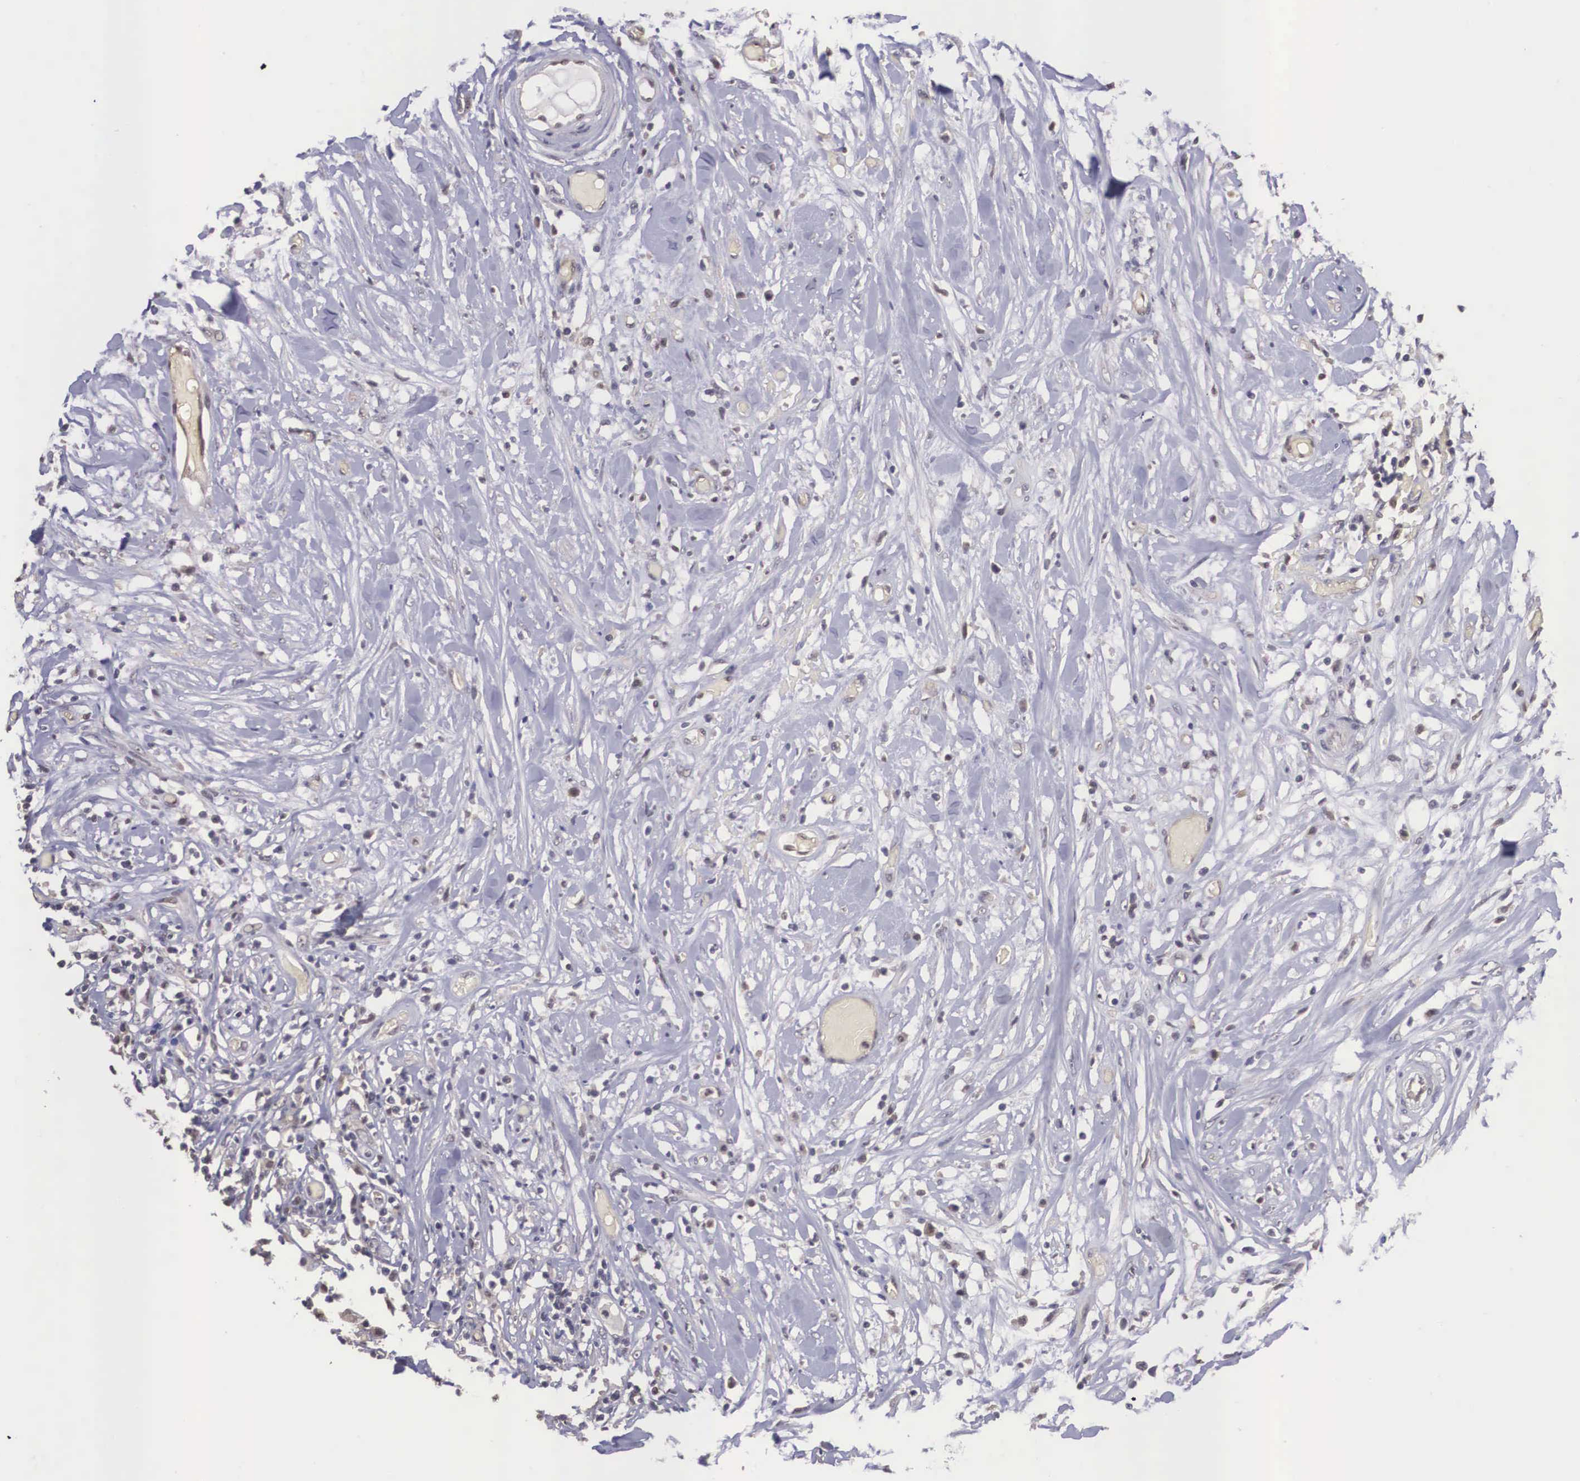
{"staining": {"intensity": "weak", "quantity": "<25%", "location": "cytoplasmic/membranous"}, "tissue": "lymphoma", "cell_type": "Tumor cells", "image_type": "cancer", "snomed": [{"axis": "morphology", "description": "Malignant lymphoma, non-Hodgkin's type, High grade"}, {"axis": "topography", "description": "Colon"}], "caption": "The immunohistochemistry histopathology image has no significant staining in tumor cells of malignant lymphoma, non-Hodgkin's type (high-grade) tissue.", "gene": "VASH1", "patient": {"sex": "male", "age": 82}}